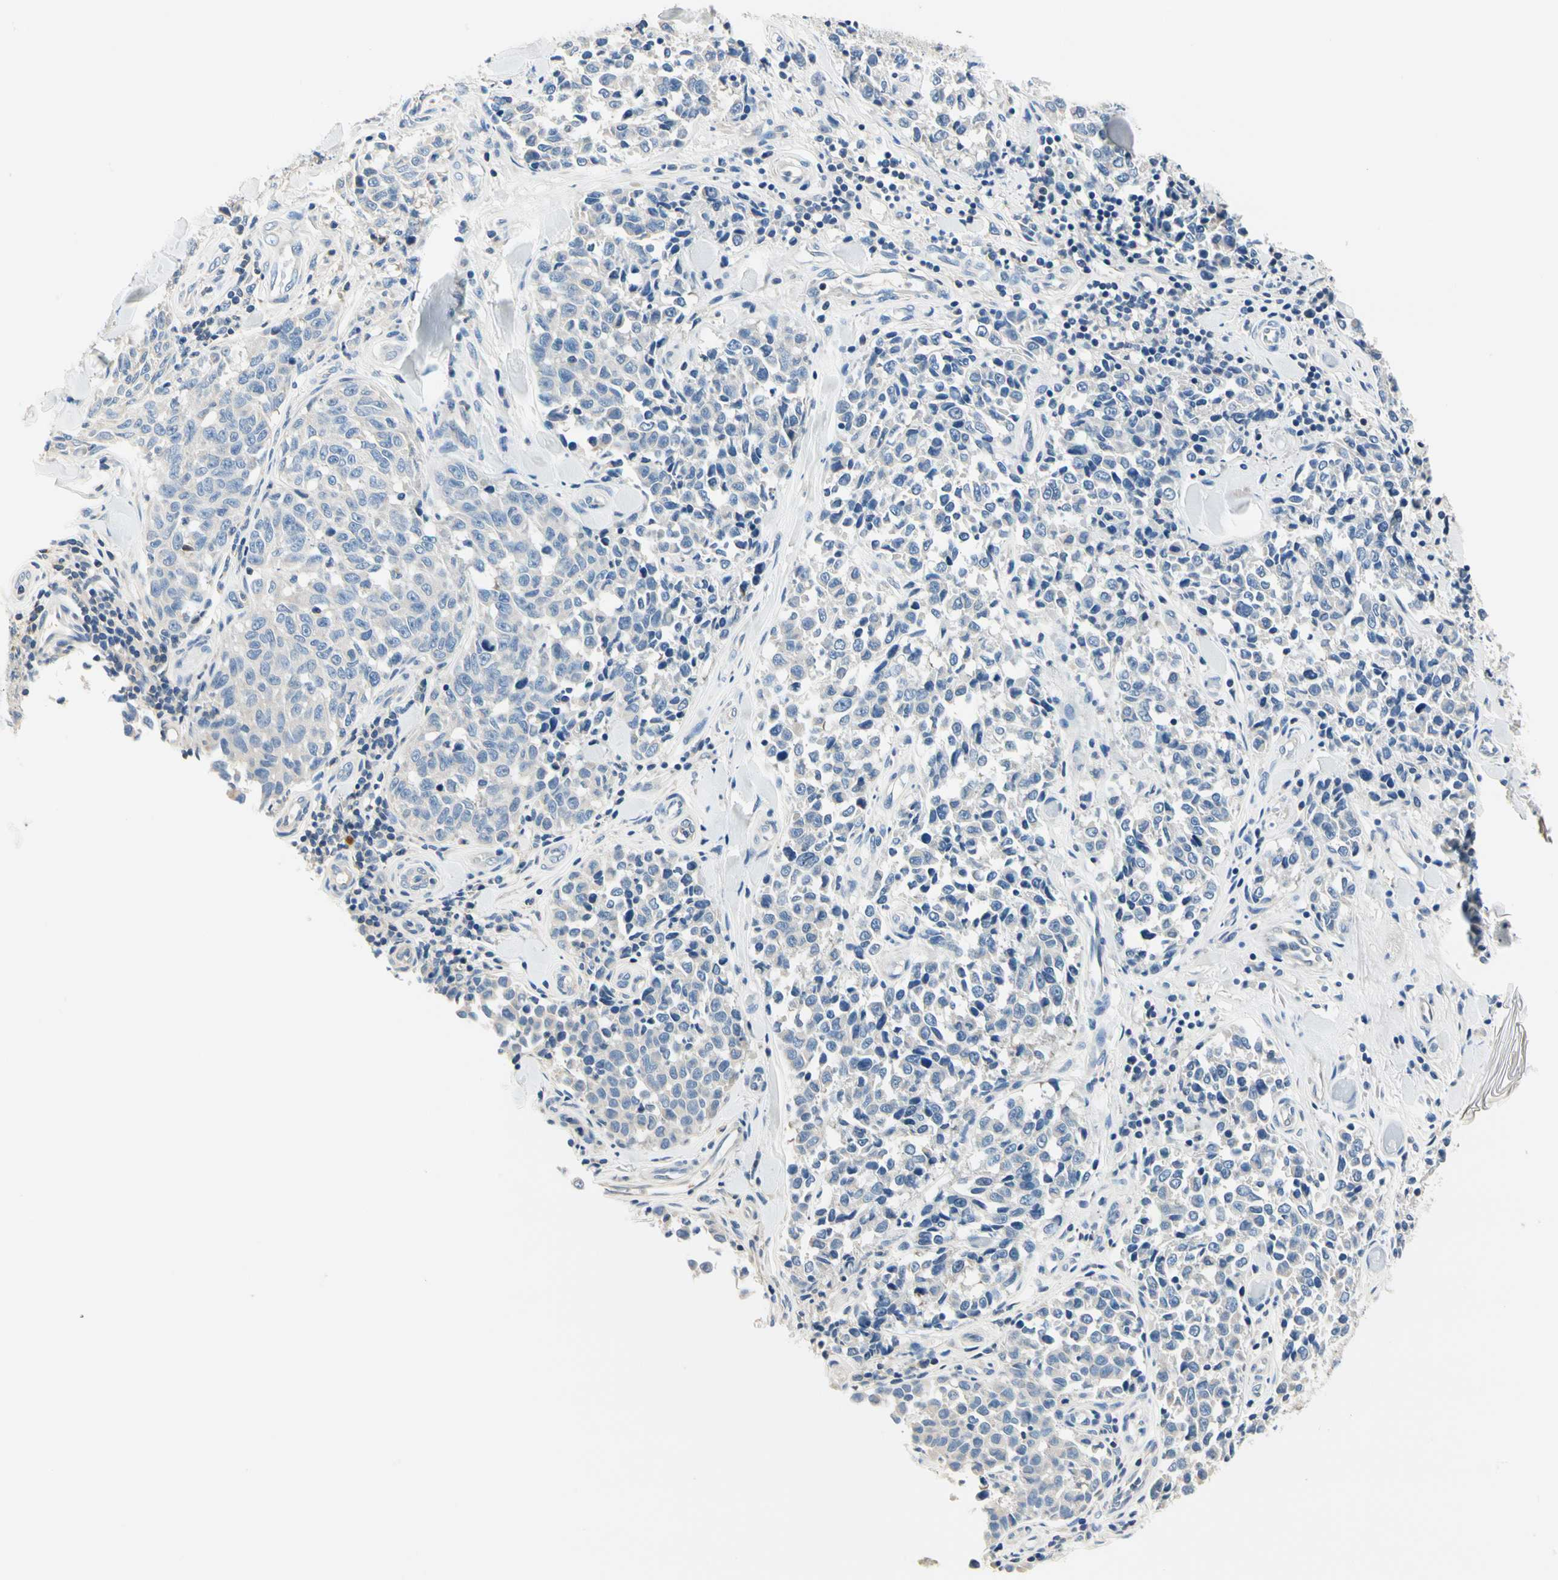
{"staining": {"intensity": "negative", "quantity": "none", "location": "none"}, "tissue": "melanoma", "cell_type": "Tumor cells", "image_type": "cancer", "snomed": [{"axis": "morphology", "description": "Malignant melanoma, NOS"}, {"axis": "topography", "description": "Skin"}], "caption": "A histopathology image of human malignant melanoma is negative for staining in tumor cells.", "gene": "TGFBR3", "patient": {"sex": "female", "age": 64}}